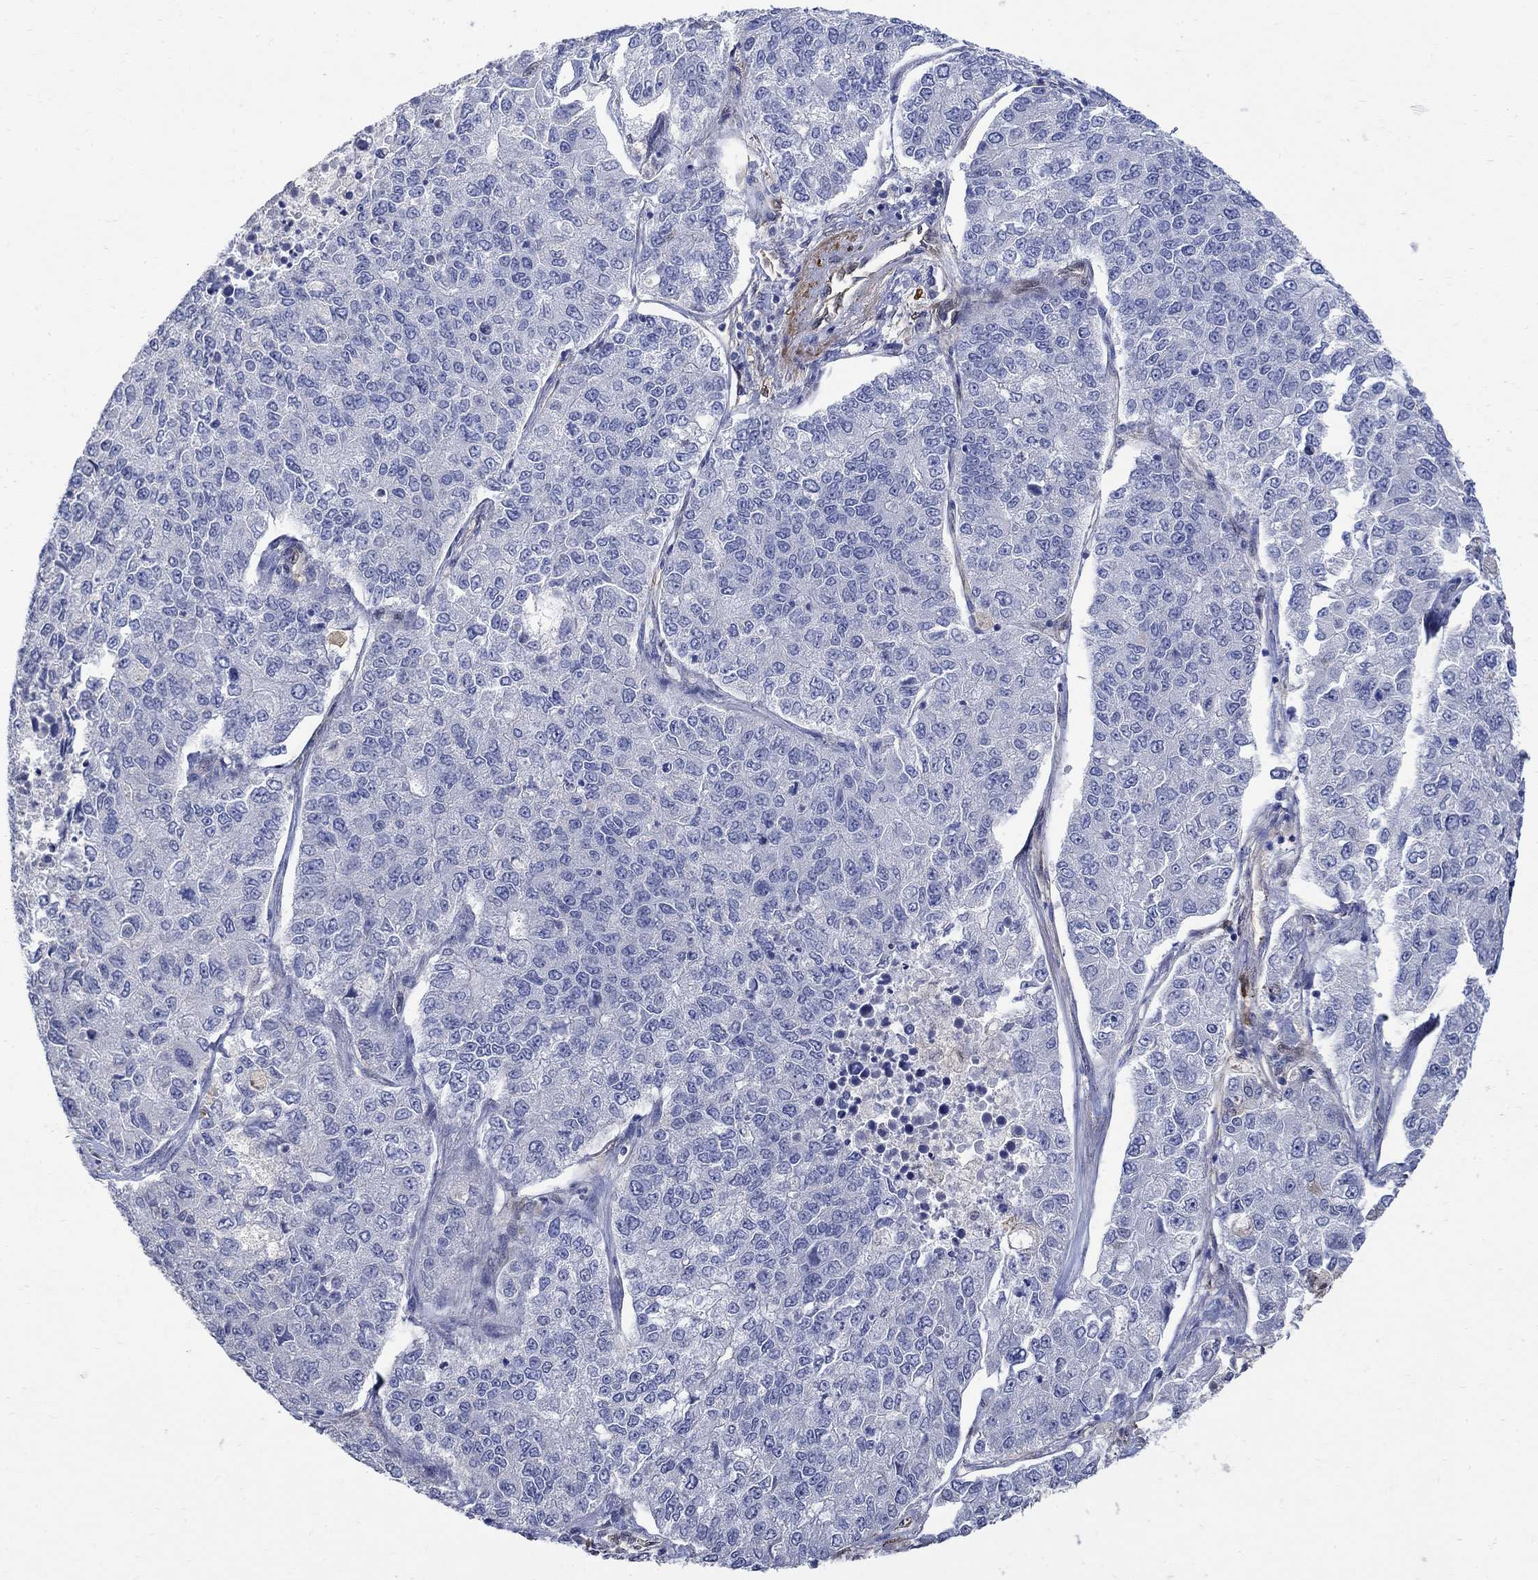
{"staining": {"intensity": "negative", "quantity": "none", "location": "none"}, "tissue": "lung cancer", "cell_type": "Tumor cells", "image_type": "cancer", "snomed": [{"axis": "morphology", "description": "Adenocarcinoma, NOS"}, {"axis": "topography", "description": "Lung"}], "caption": "Adenocarcinoma (lung) was stained to show a protein in brown. There is no significant expression in tumor cells.", "gene": "TGM2", "patient": {"sex": "male", "age": 49}}